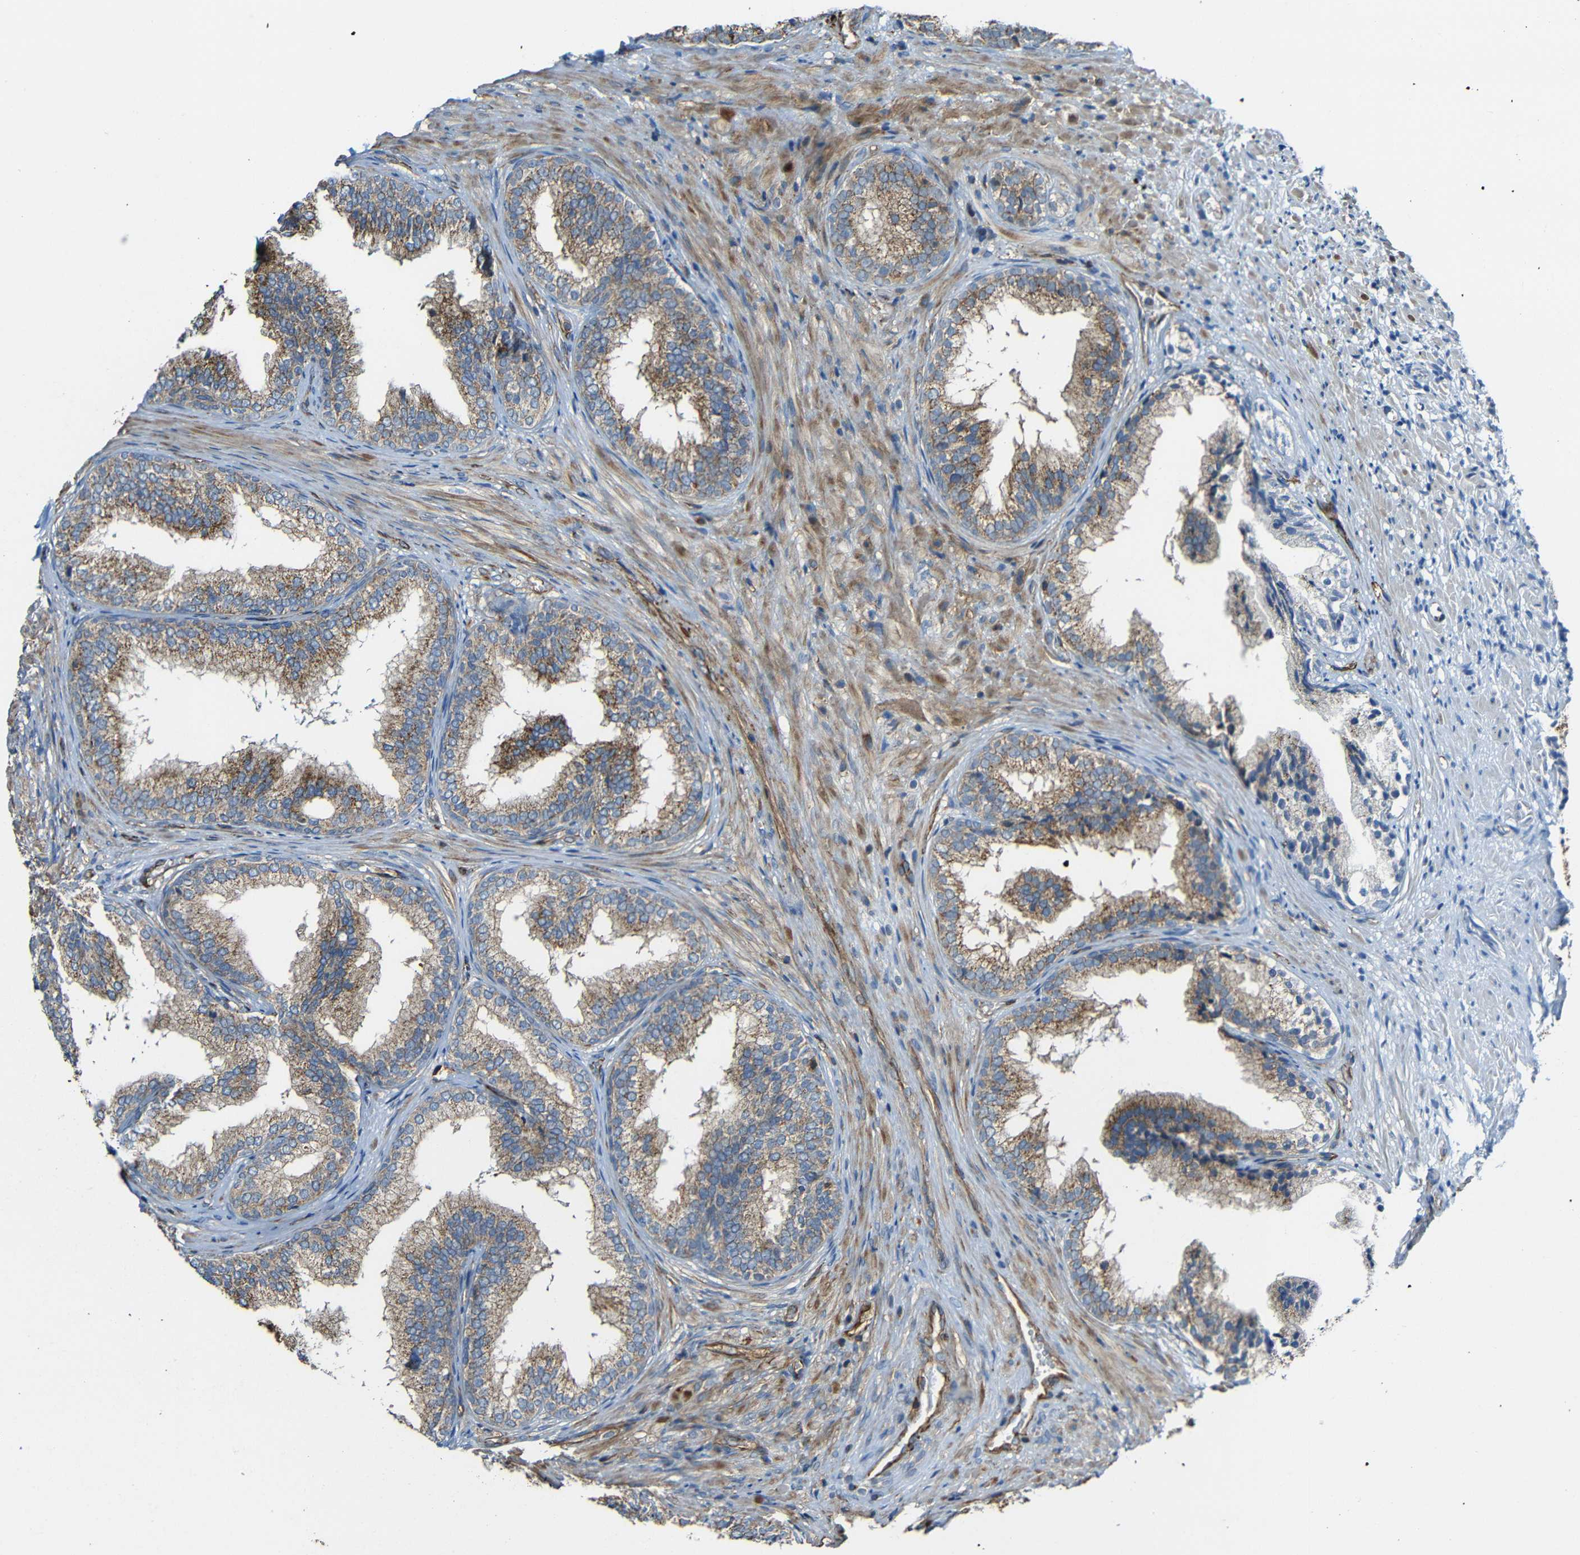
{"staining": {"intensity": "moderate", "quantity": ">75%", "location": "cytoplasmic/membranous"}, "tissue": "prostate", "cell_type": "Glandular cells", "image_type": "normal", "snomed": [{"axis": "morphology", "description": "Normal tissue, NOS"}, {"axis": "topography", "description": "Prostate"}], "caption": "An immunohistochemistry (IHC) image of unremarkable tissue is shown. Protein staining in brown labels moderate cytoplasmic/membranous positivity in prostate within glandular cells. Immunohistochemistry (ihc) stains the protein in brown and the nuclei are stained blue.", "gene": "IGSF10", "patient": {"sex": "male", "age": 76}}